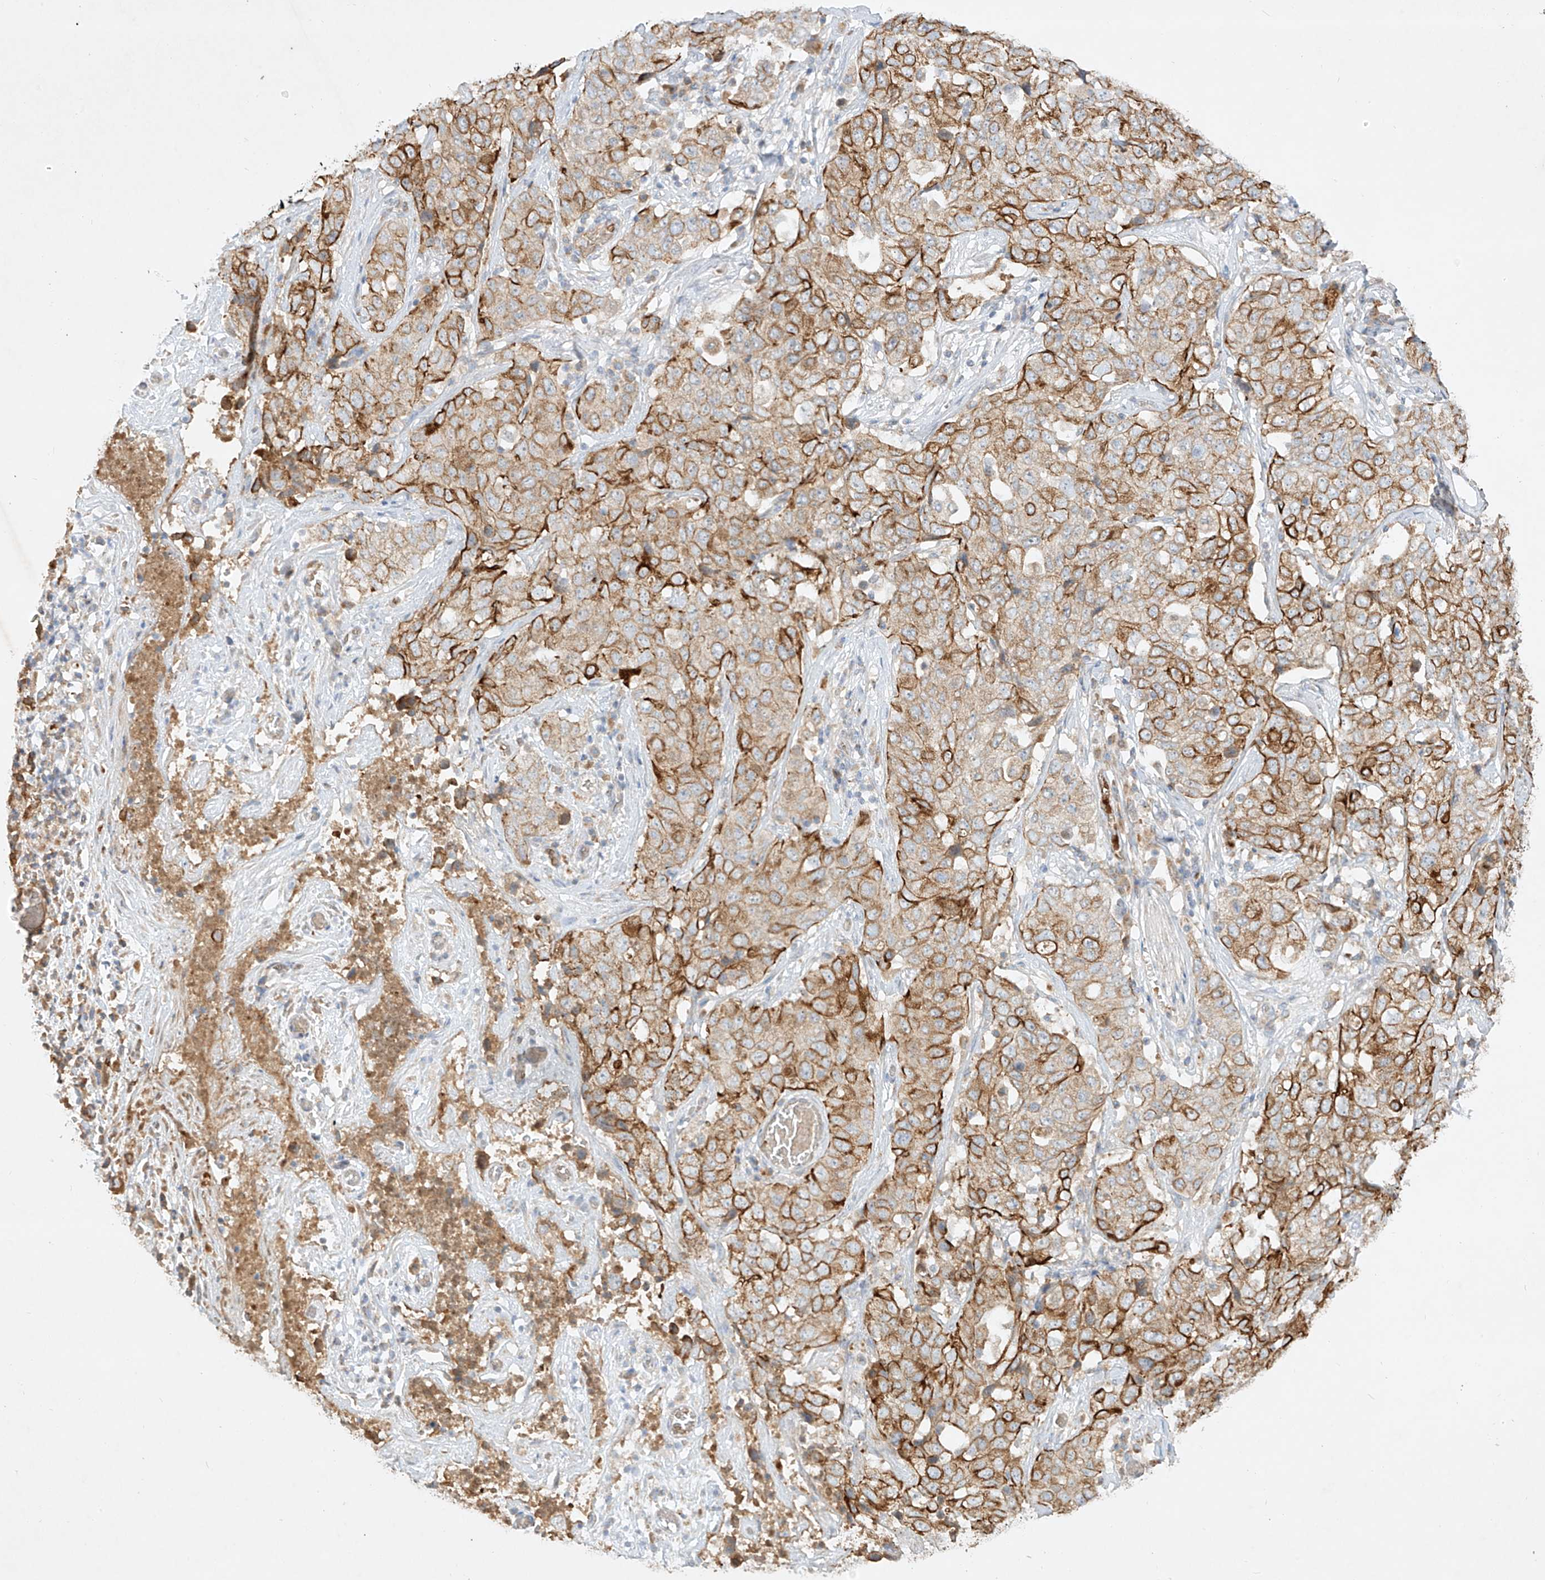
{"staining": {"intensity": "strong", "quantity": "25%-75%", "location": "cytoplasmic/membranous"}, "tissue": "stomach cancer", "cell_type": "Tumor cells", "image_type": "cancer", "snomed": [{"axis": "morphology", "description": "Normal tissue, NOS"}, {"axis": "morphology", "description": "Adenocarcinoma, NOS"}, {"axis": "topography", "description": "Lymph node"}, {"axis": "topography", "description": "Stomach"}], "caption": "This is an image of immunohistochemistry (IHC) staining of adenocarcinoma (stomach), which shows strong expression in the cytoplasmic/membranous of tumor cells.", "gene": "KPNA7", "patient": {"sex": "male", "age": 48}}